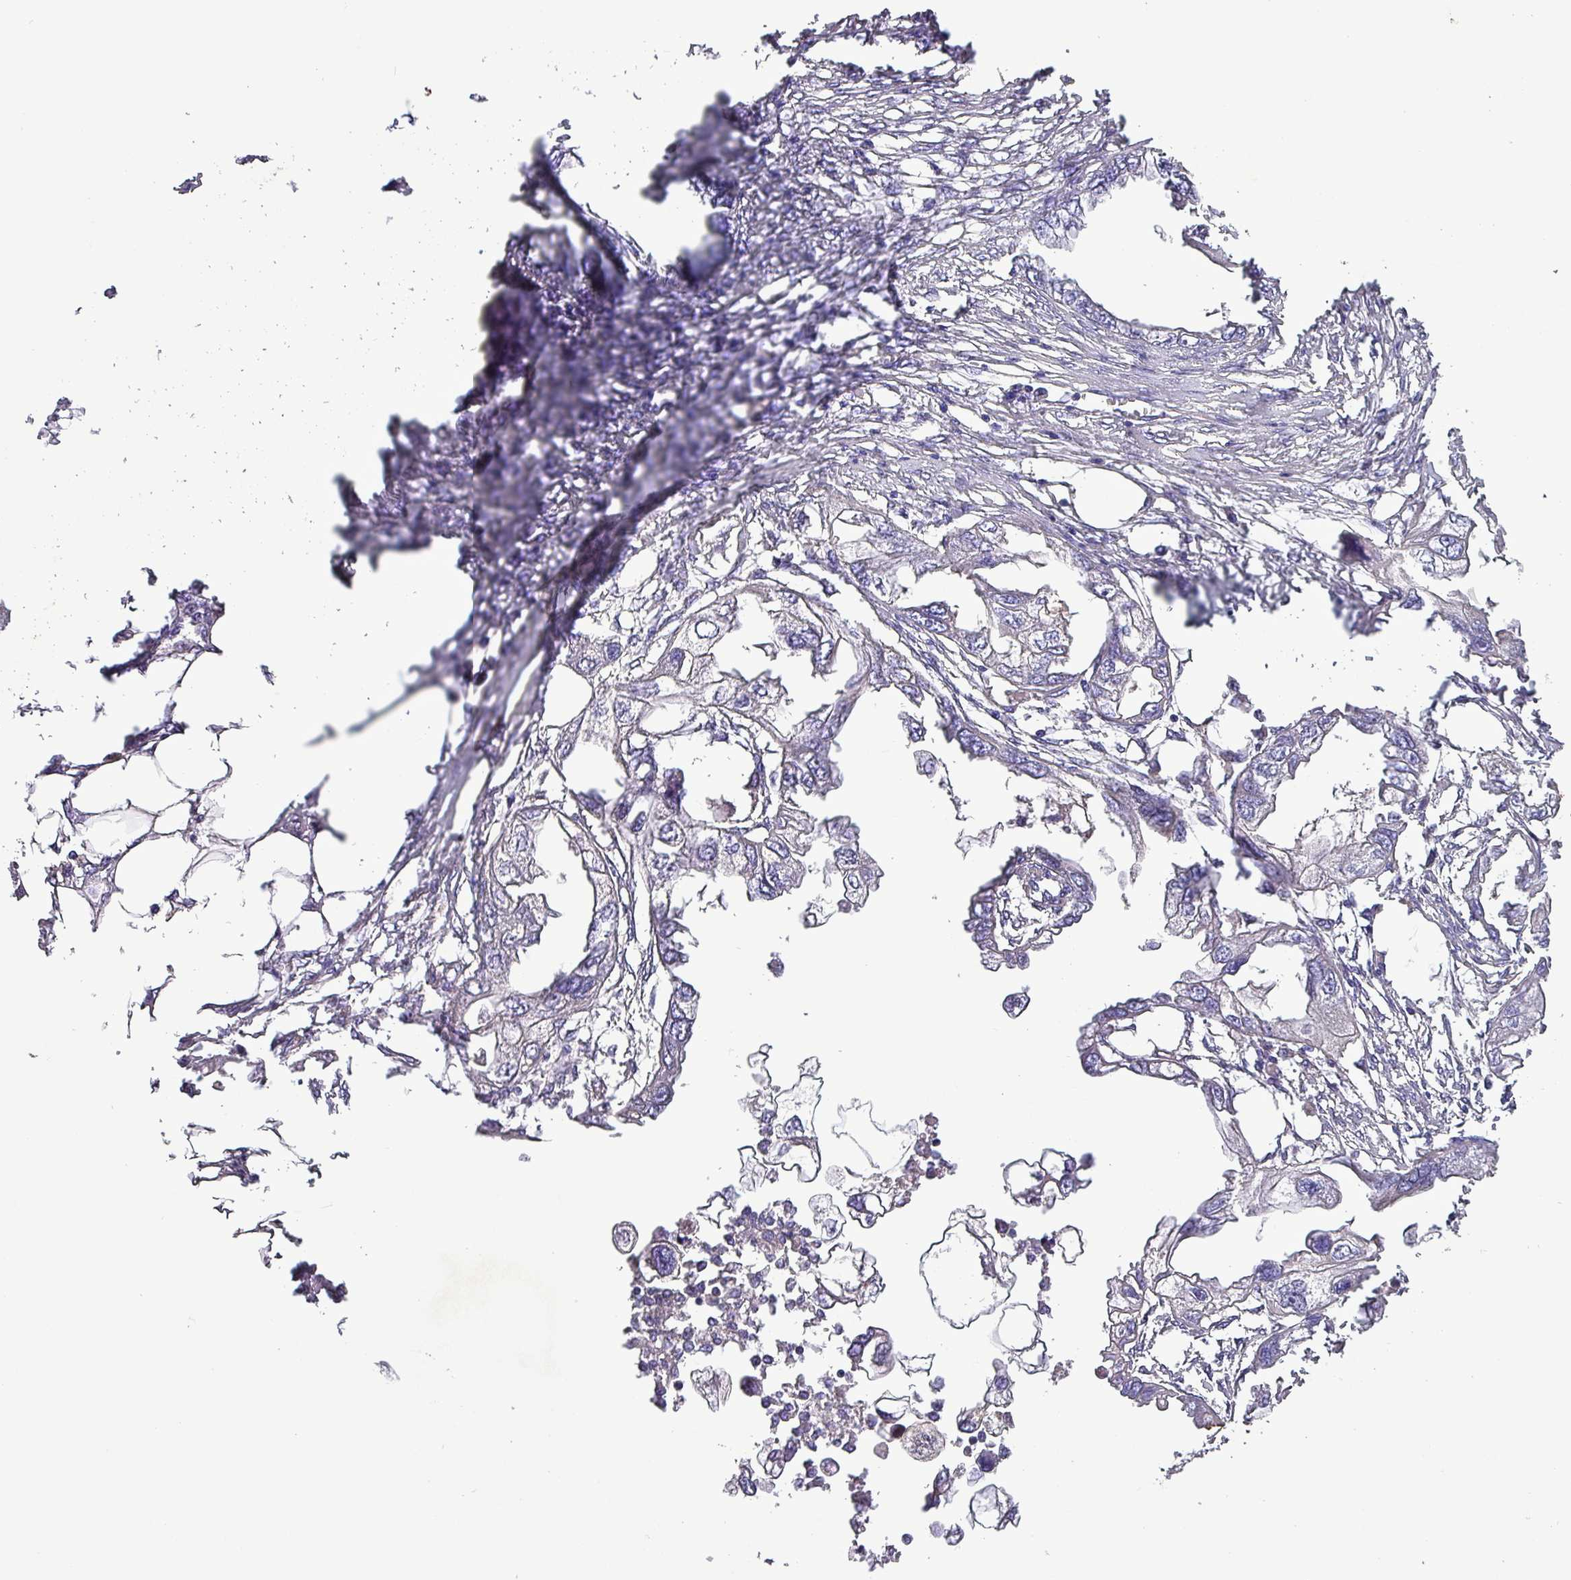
{"staining": {"intensity": "negative", "quantity": "none", "location": "none"}, "tissue": "endometrial cancer", "cell_type": "Tumor cells", "image_type": "cancer", "snomed": [{"axis": "morphology", "description": "Adenocarcinoma, NOS"}, {"axis": "morphology", "description": "Adenocarcinoma, metastatic, NOS"}, {"axis": "topography", "description": "Adipose tissue"}, {"axis": "topography", "description": "Endometrium"}], "caption": "Endometrial cancer (adenocarcinoma) was stained to show a protein in brown. There is no significant positivity in tumor cells.", "gene": "HP", "patient": {"sex": "female", "age": 67}}